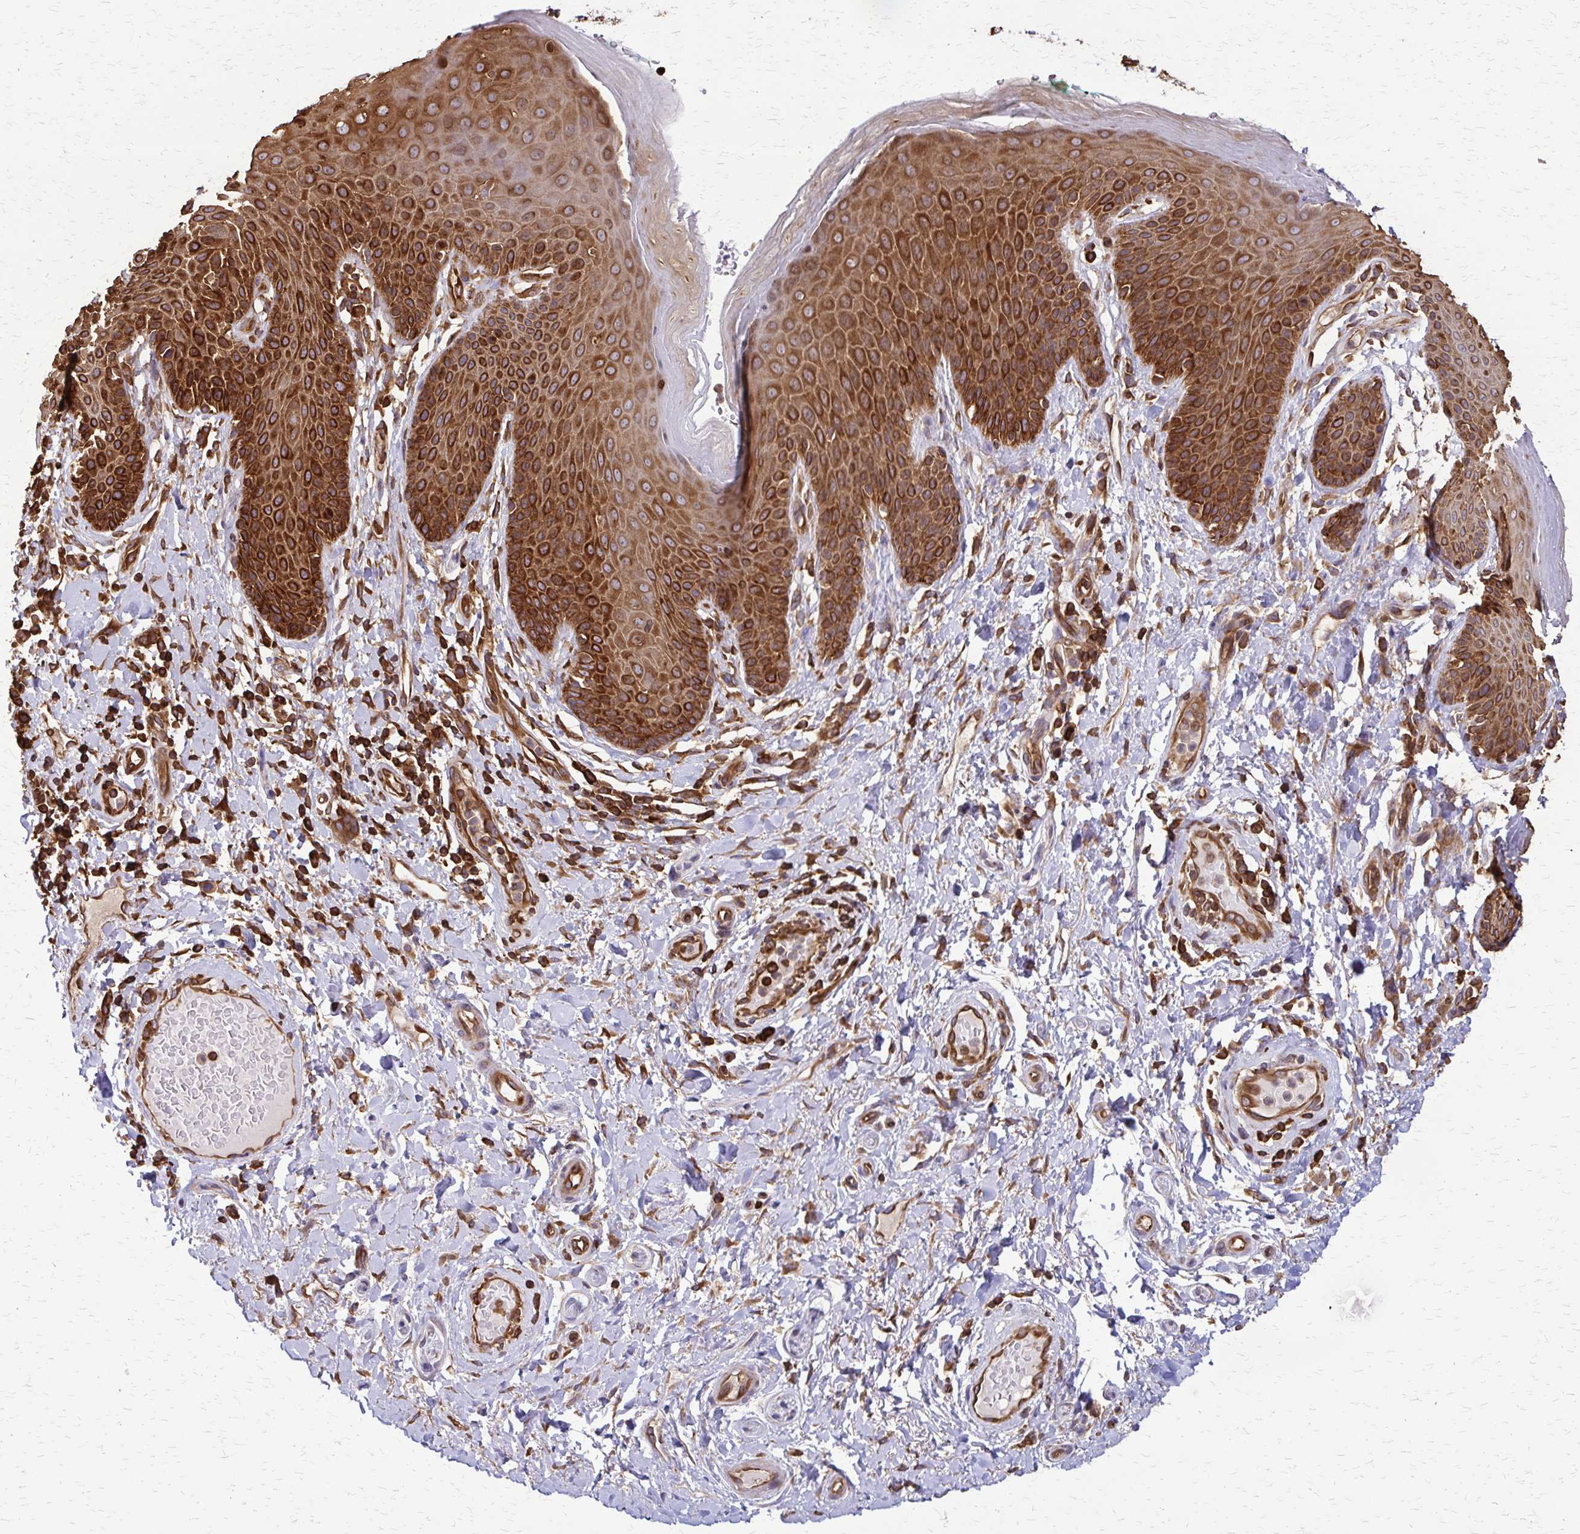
{"staining": {"intensity": "strong", "quantity": ">75%", "location": "cytoplasmic/membranous"}, "tissue": "skin", "cell_type": "Epidermal cells", "image_type": "normal", "snomed": [{"axis": "morphology", "description": "Normal tissue, NOS"}, {"axis": "topography", "description": "Anal"}, {"axis": "topography", "description": "Peripheral nerve tissue"}], "caption": "Human skin stained with a protein marker exhibits strong staining in epidermal cells.", "gene": "EEF2", "patient": {"sex": "male", "age": 51}}